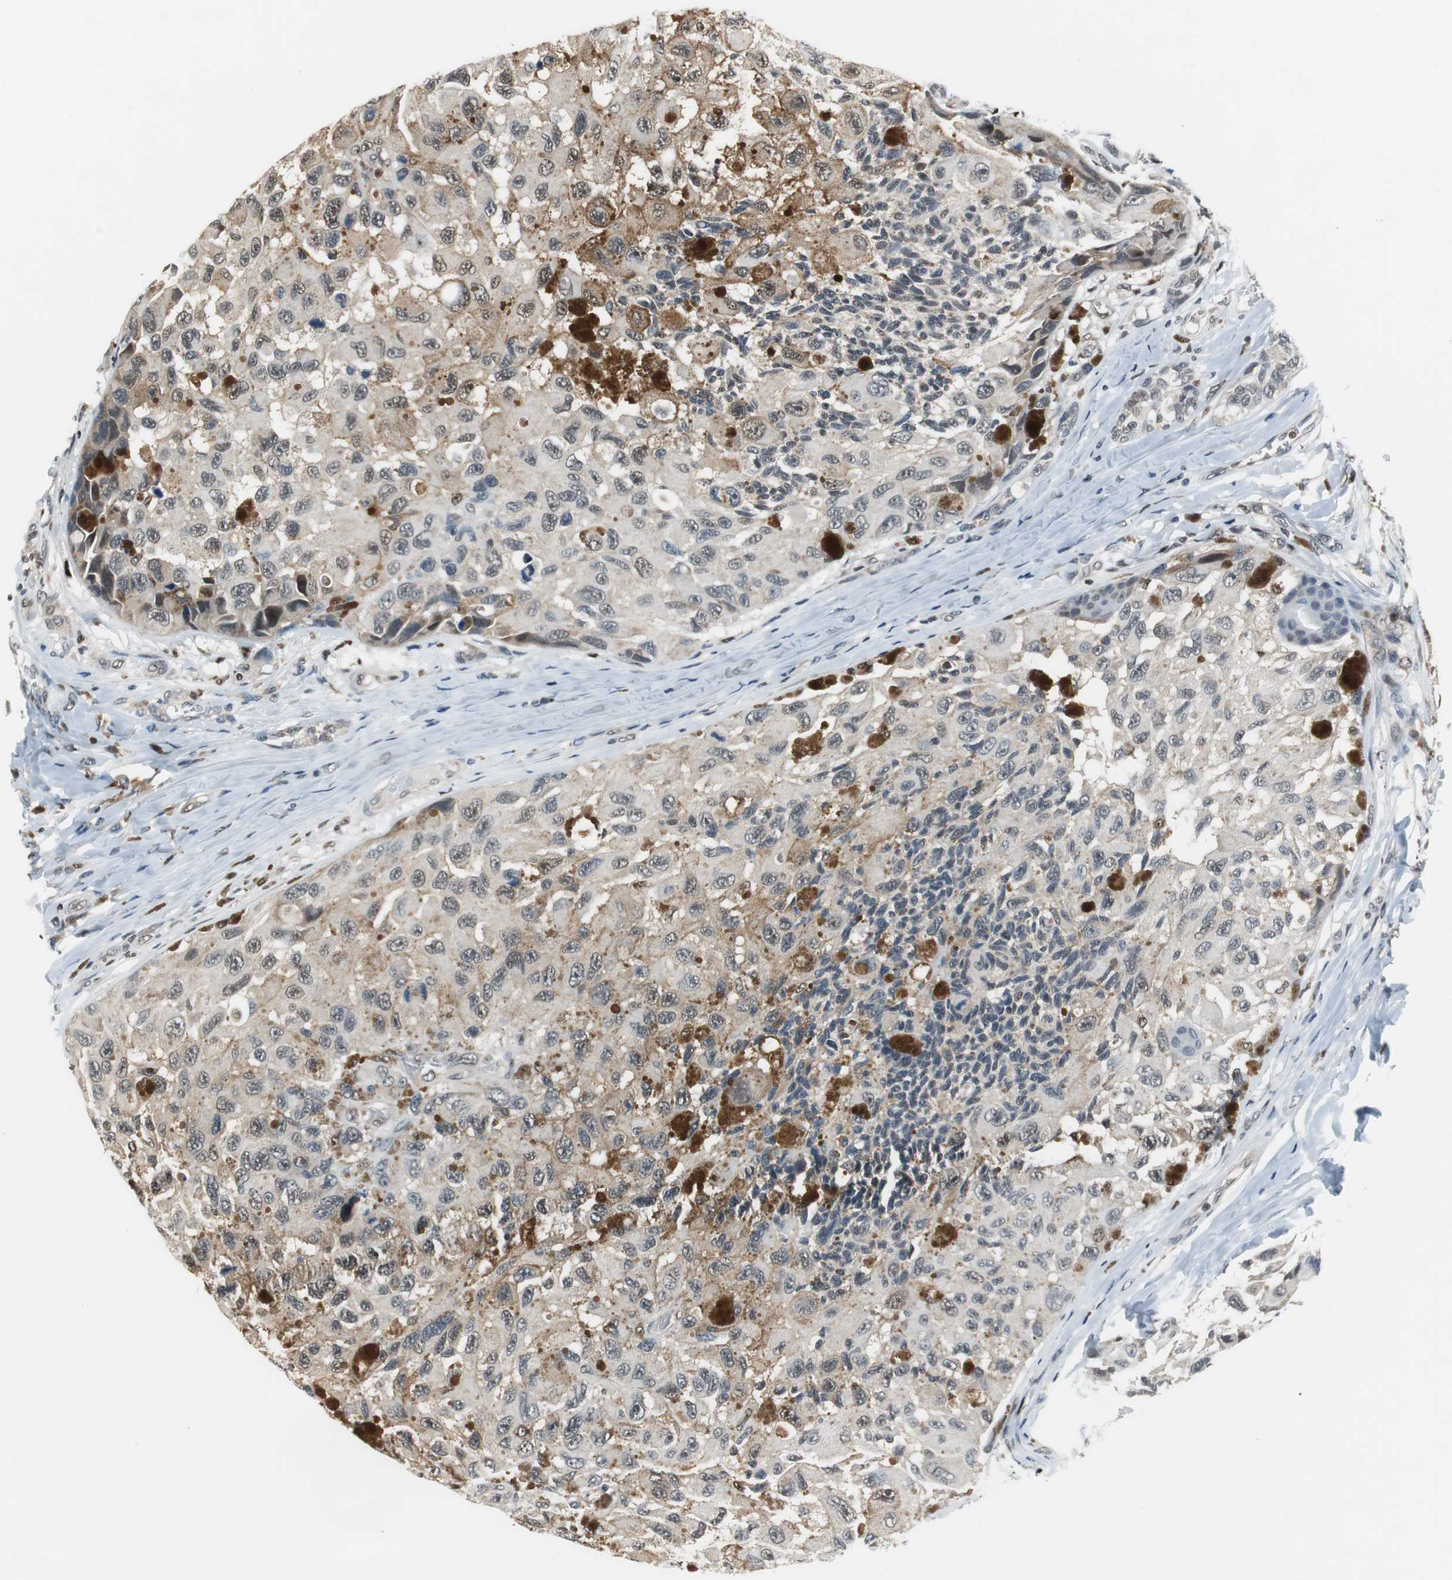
{"staining": {"intensity": "weak", "quantity": "25%-75%", "location": "nuclear"}, "tissue": "melanoma", "cell_type": "Tumor cells", "image_type": "cancer", "snomed": [{"axis": "morphology", "description": "Malignant melanoma, NOS"}, {"axis": "topography", "description": "Skin"}], "caption": "Human malignant melanoma stained with a protein marker reveals weak staining in tumor cells.", "gene": "MAFB", "patient": {"sex": "female", "age": 73}}